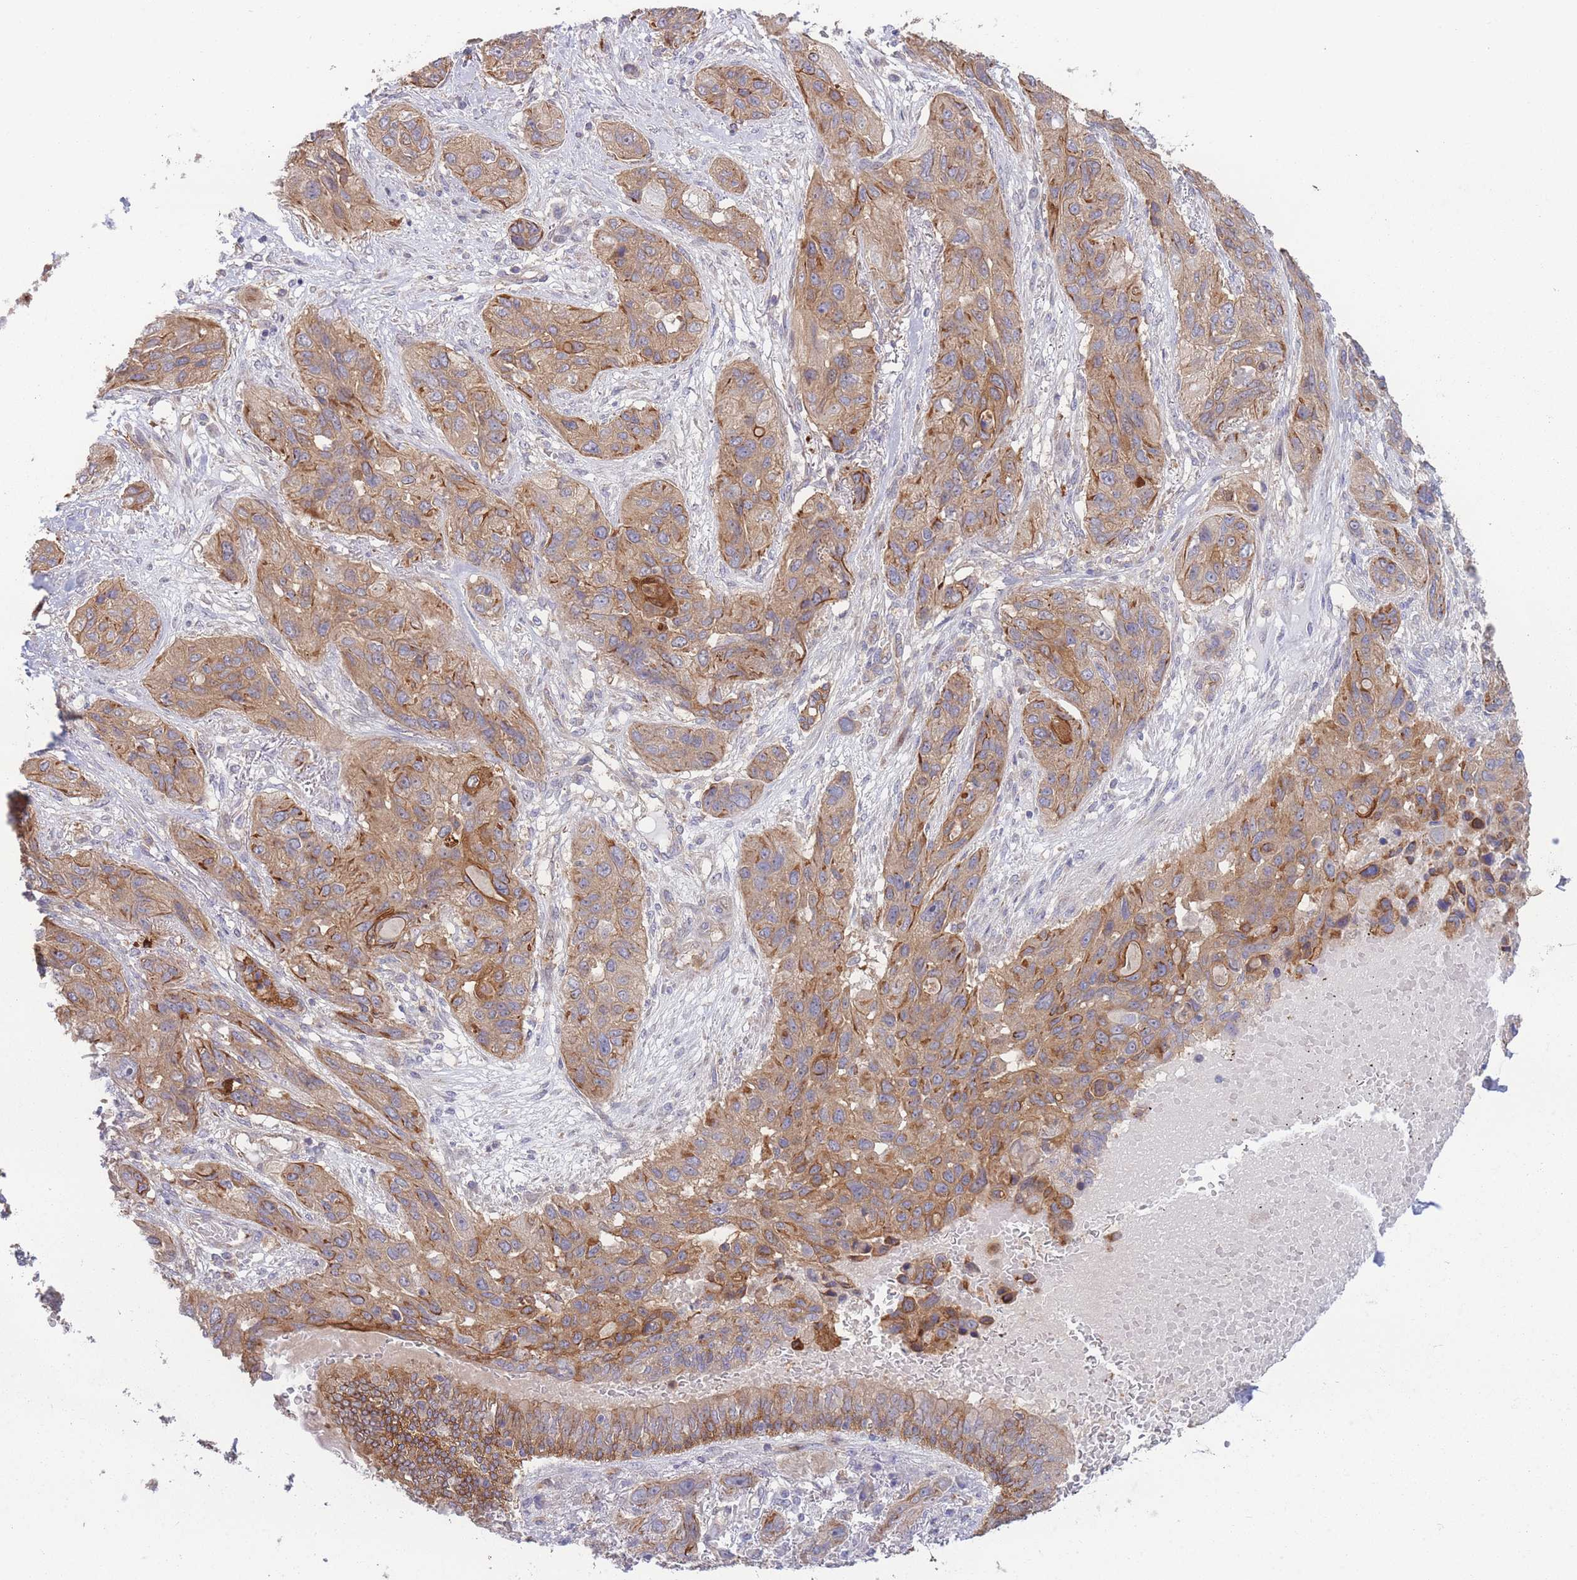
{"staining": {"intensity": "moderate", "quantity": ">75%", "location": "cytoplasmic/membranous"}, "tissue": "lung cancer", "cell_type": "Tumor cells", "image_type": "cancer", "snomed": [{"axis": "morphology", "description": "Squamous cell carcinoma, NOS"}, {"axis": "topography", "description": "Lung"}], "caption": "Squamous cell carcinoma (lung) tissue exhibits moderate cytoplasmic/membranous staining in about >75% of tumor cells, visualized by immunohistochemistry.", "gene": "STEAP3", "patient": {"sex": "female", "age": 70}}